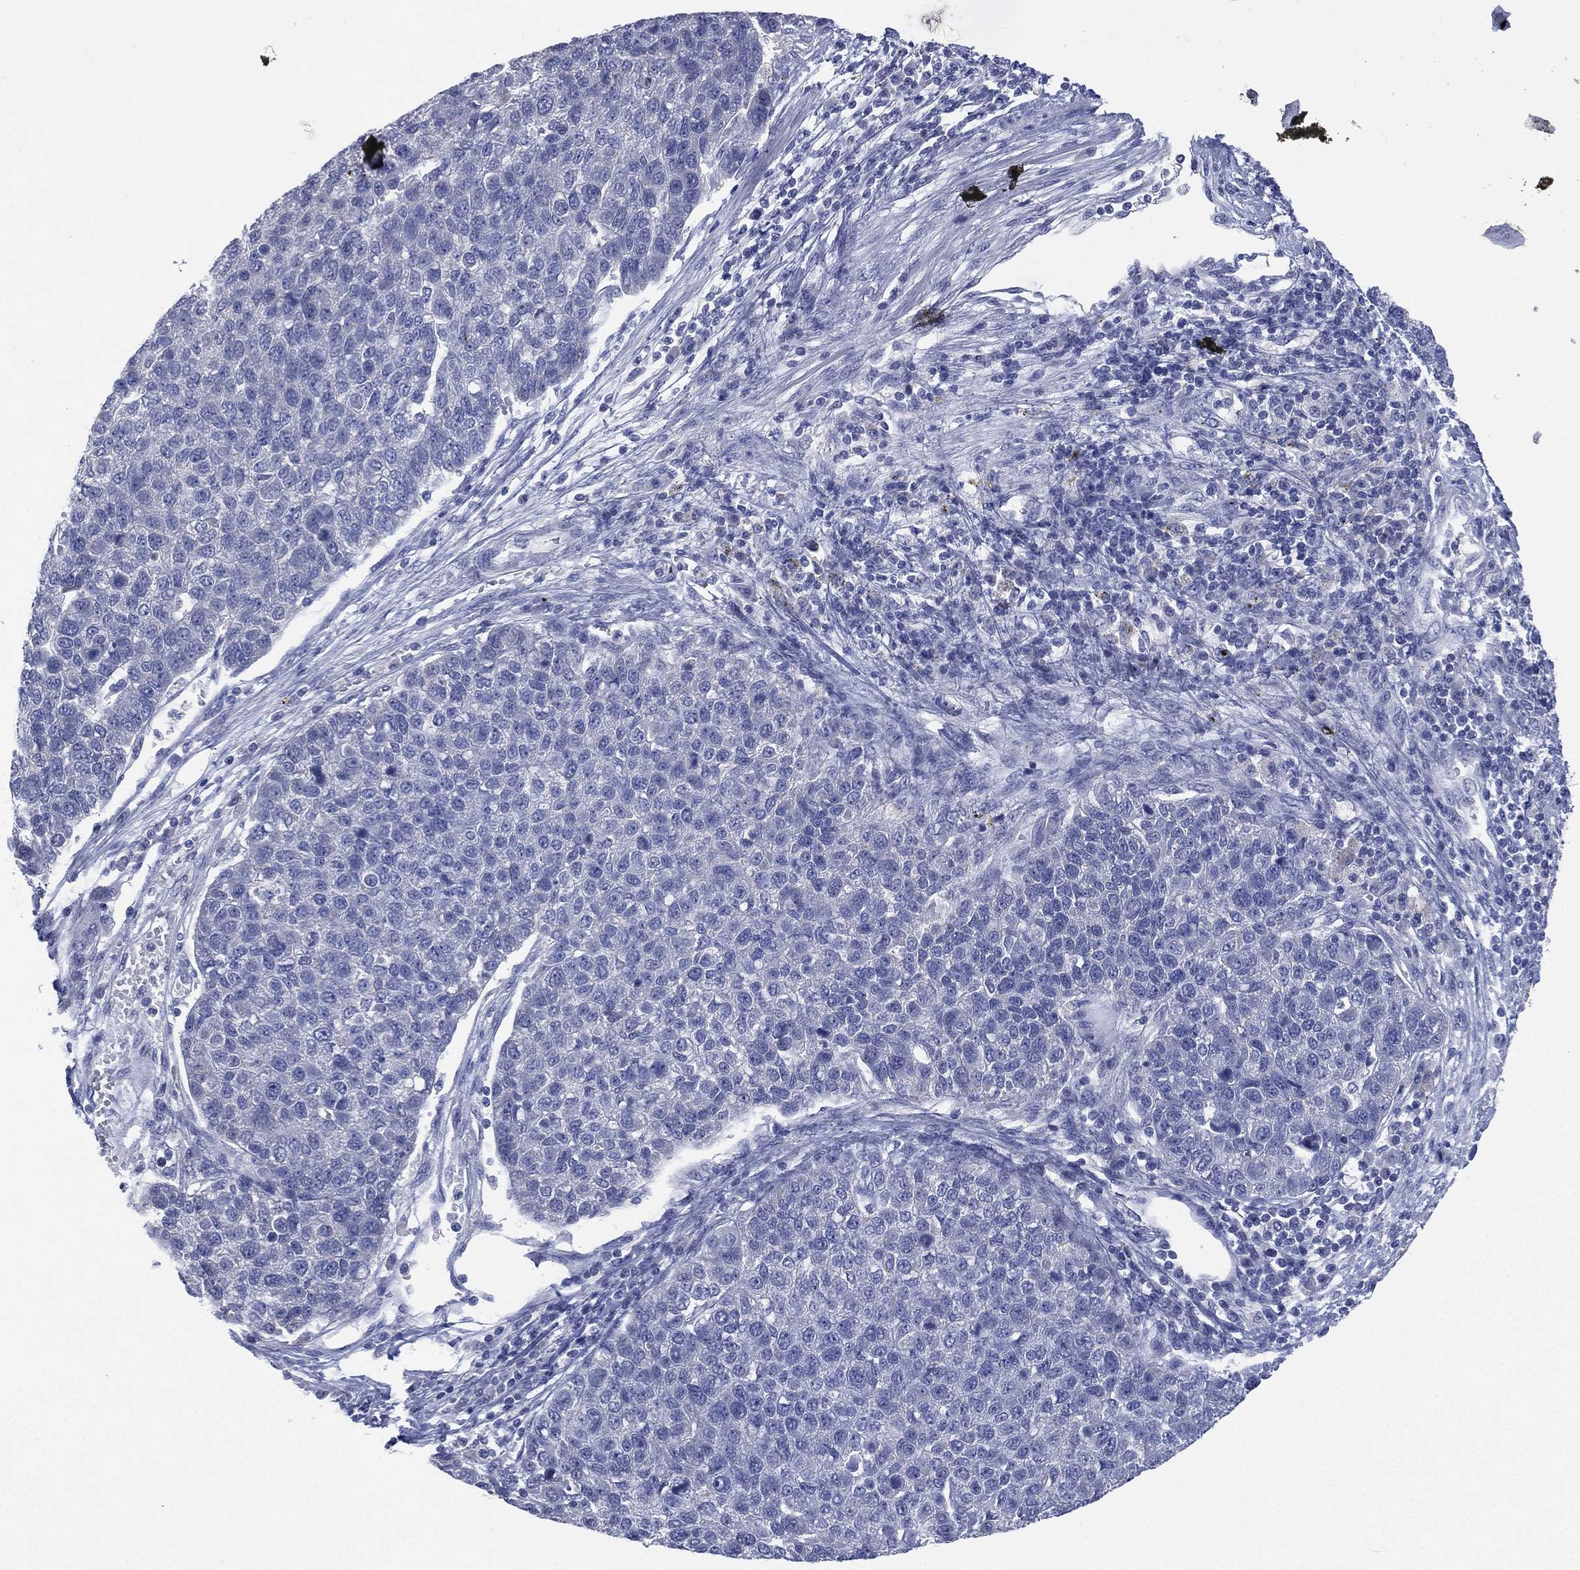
{"staining": {"intensity": "negative", "quantity": "none", "location": "none"}, "tissue": "pancreatic cancer", "cell_type": "Tumor cells", "image_type": "cancer", "snomed": [{"axis": "morphology", "description": "Adenocarcinoma, NOS"}, {"axis": "topography", "description": "Pancreas"}], "caption": "An image of human pancreatic cancer (adenocarcinoma) is negative for staining in tumor cells.", "gene": "KRT35", "patient": {"sex": "female", "age": 61}}